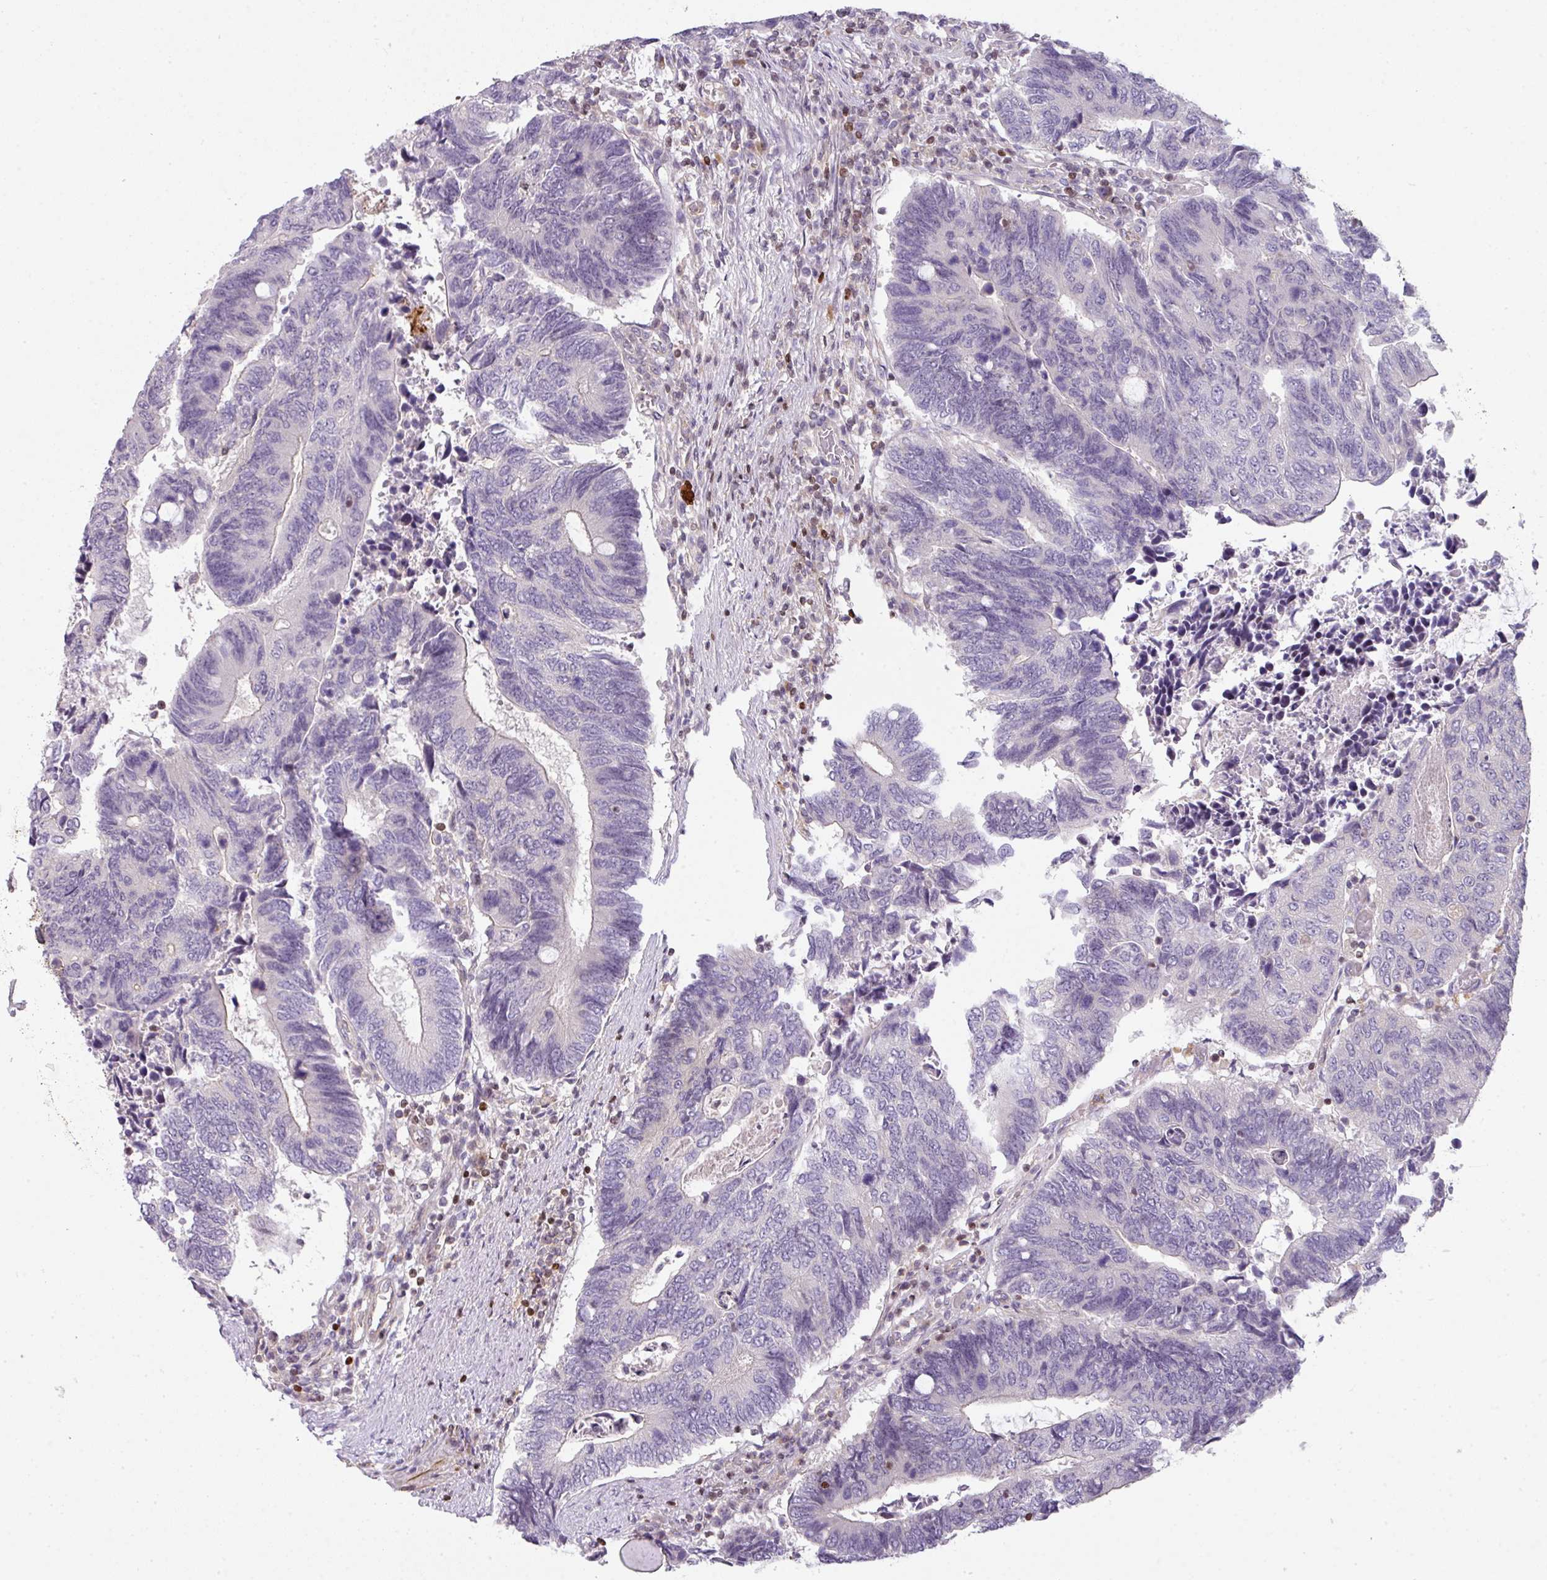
{"staining": {"intensity": "negative", "quantity": "none", "location": "none"}, "tissue": "colorectal cancer", "cell_type": "Tumor cells", "image_type": "cancer", "snomed": [{"axis": "morphology", "description": "Adenocarcinoma, NOS"}, {"axis": "topography", "description": "Colon"}], "caption": "The IHC image has no significant positivity in tumor cells of colorectal adenocarcinoma tissue.", "gene": "STAT5A", "patient": {"sex": "male", "age": 87}}